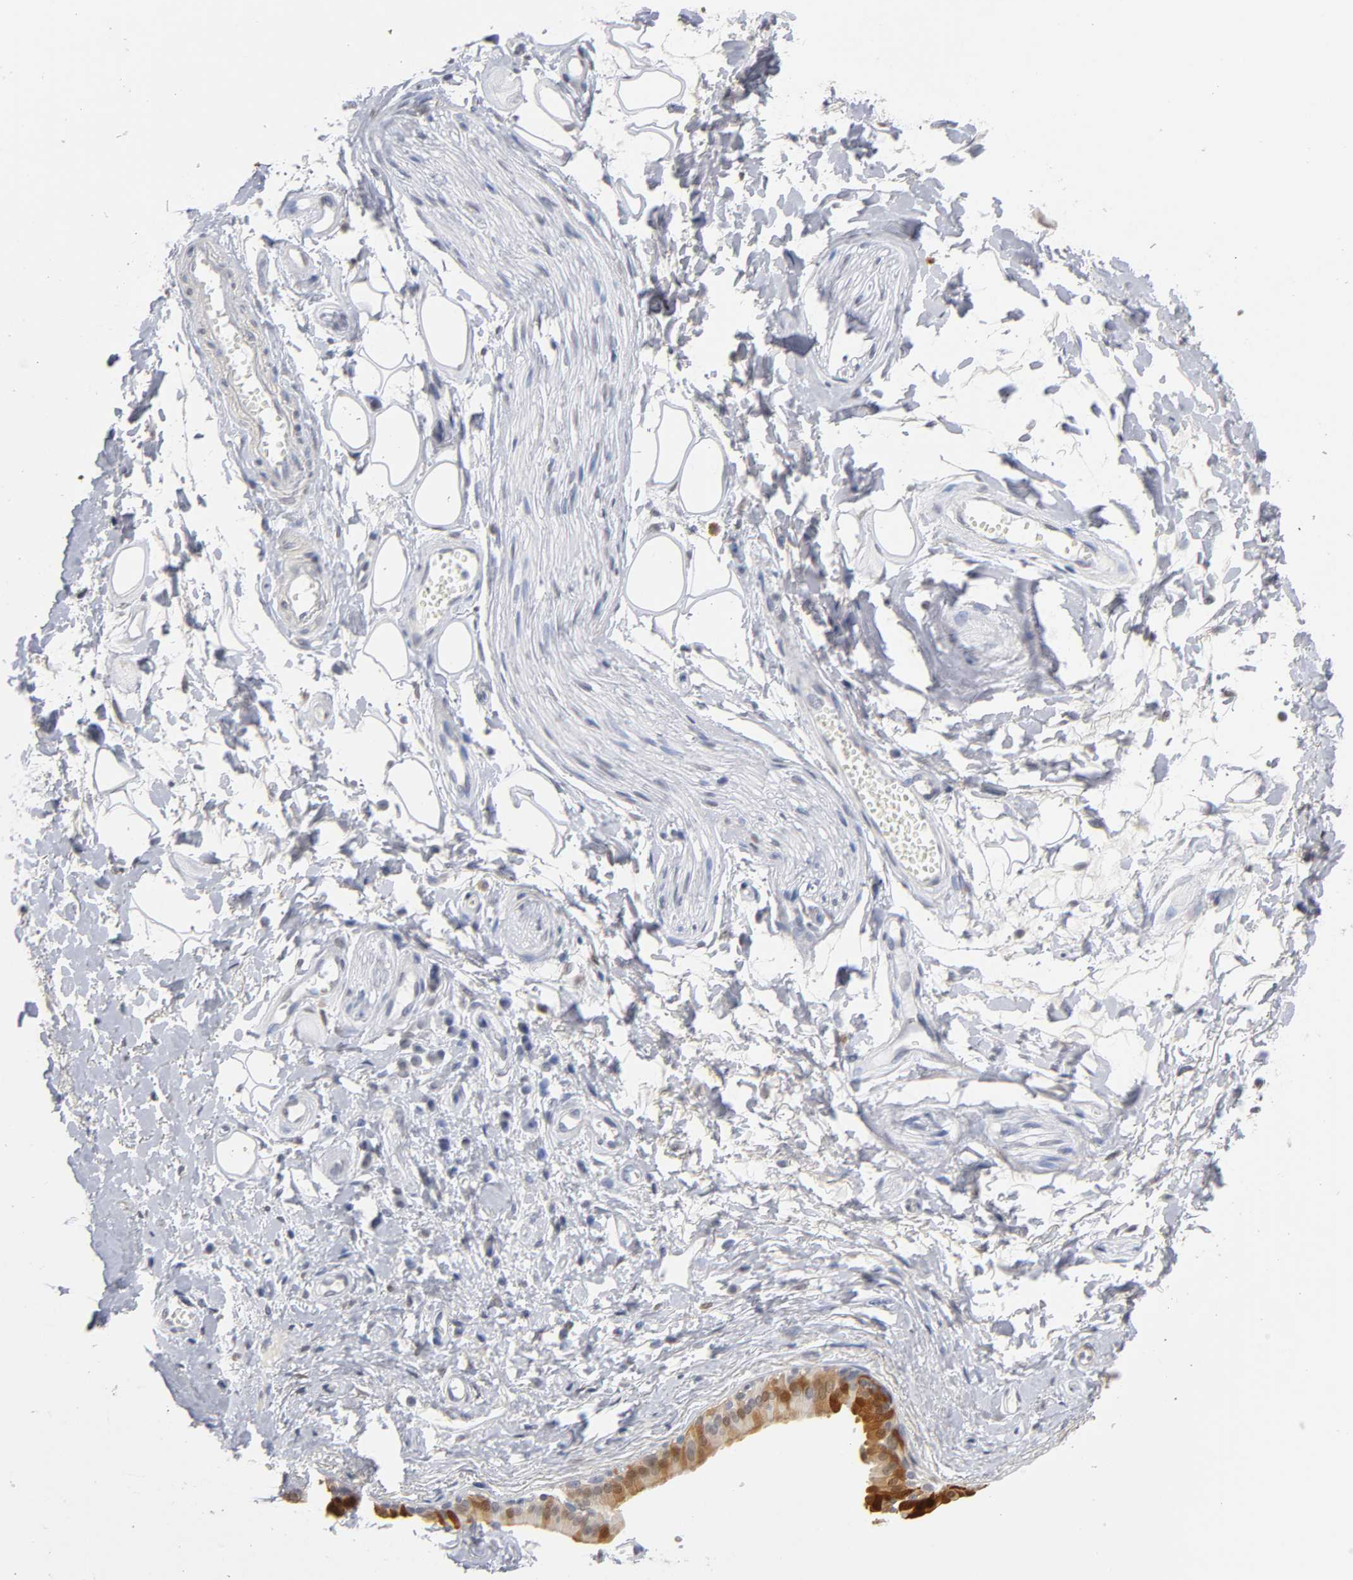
{"staining": {"intensity": "negative", "quantity": "none", "location": "none"}, "tissue": "adipose tissue", "cell_type": "Adipocytes", "image_type": "normal", "snomed": [{"axis": "morphology", "description": "Normal tissue, NOS"}, {"axis": "morphology", "description": "Inflammation, NOS"}, {"axis": "topography", "description": "Salivary gland"}, {"axis": "topography", "description": "Peripheral nerve tissue"}], "caption": "High magnification brightfield microscopy of unremarkable adipose tissue stained with DAB (3,3'-diaminobenzidine) (brown) and counterstained with hematoxylin (blue): adipocytes show no significant positivity.", "gene": "CRABP2", "patient": {"sex": "female", "age": 75}}